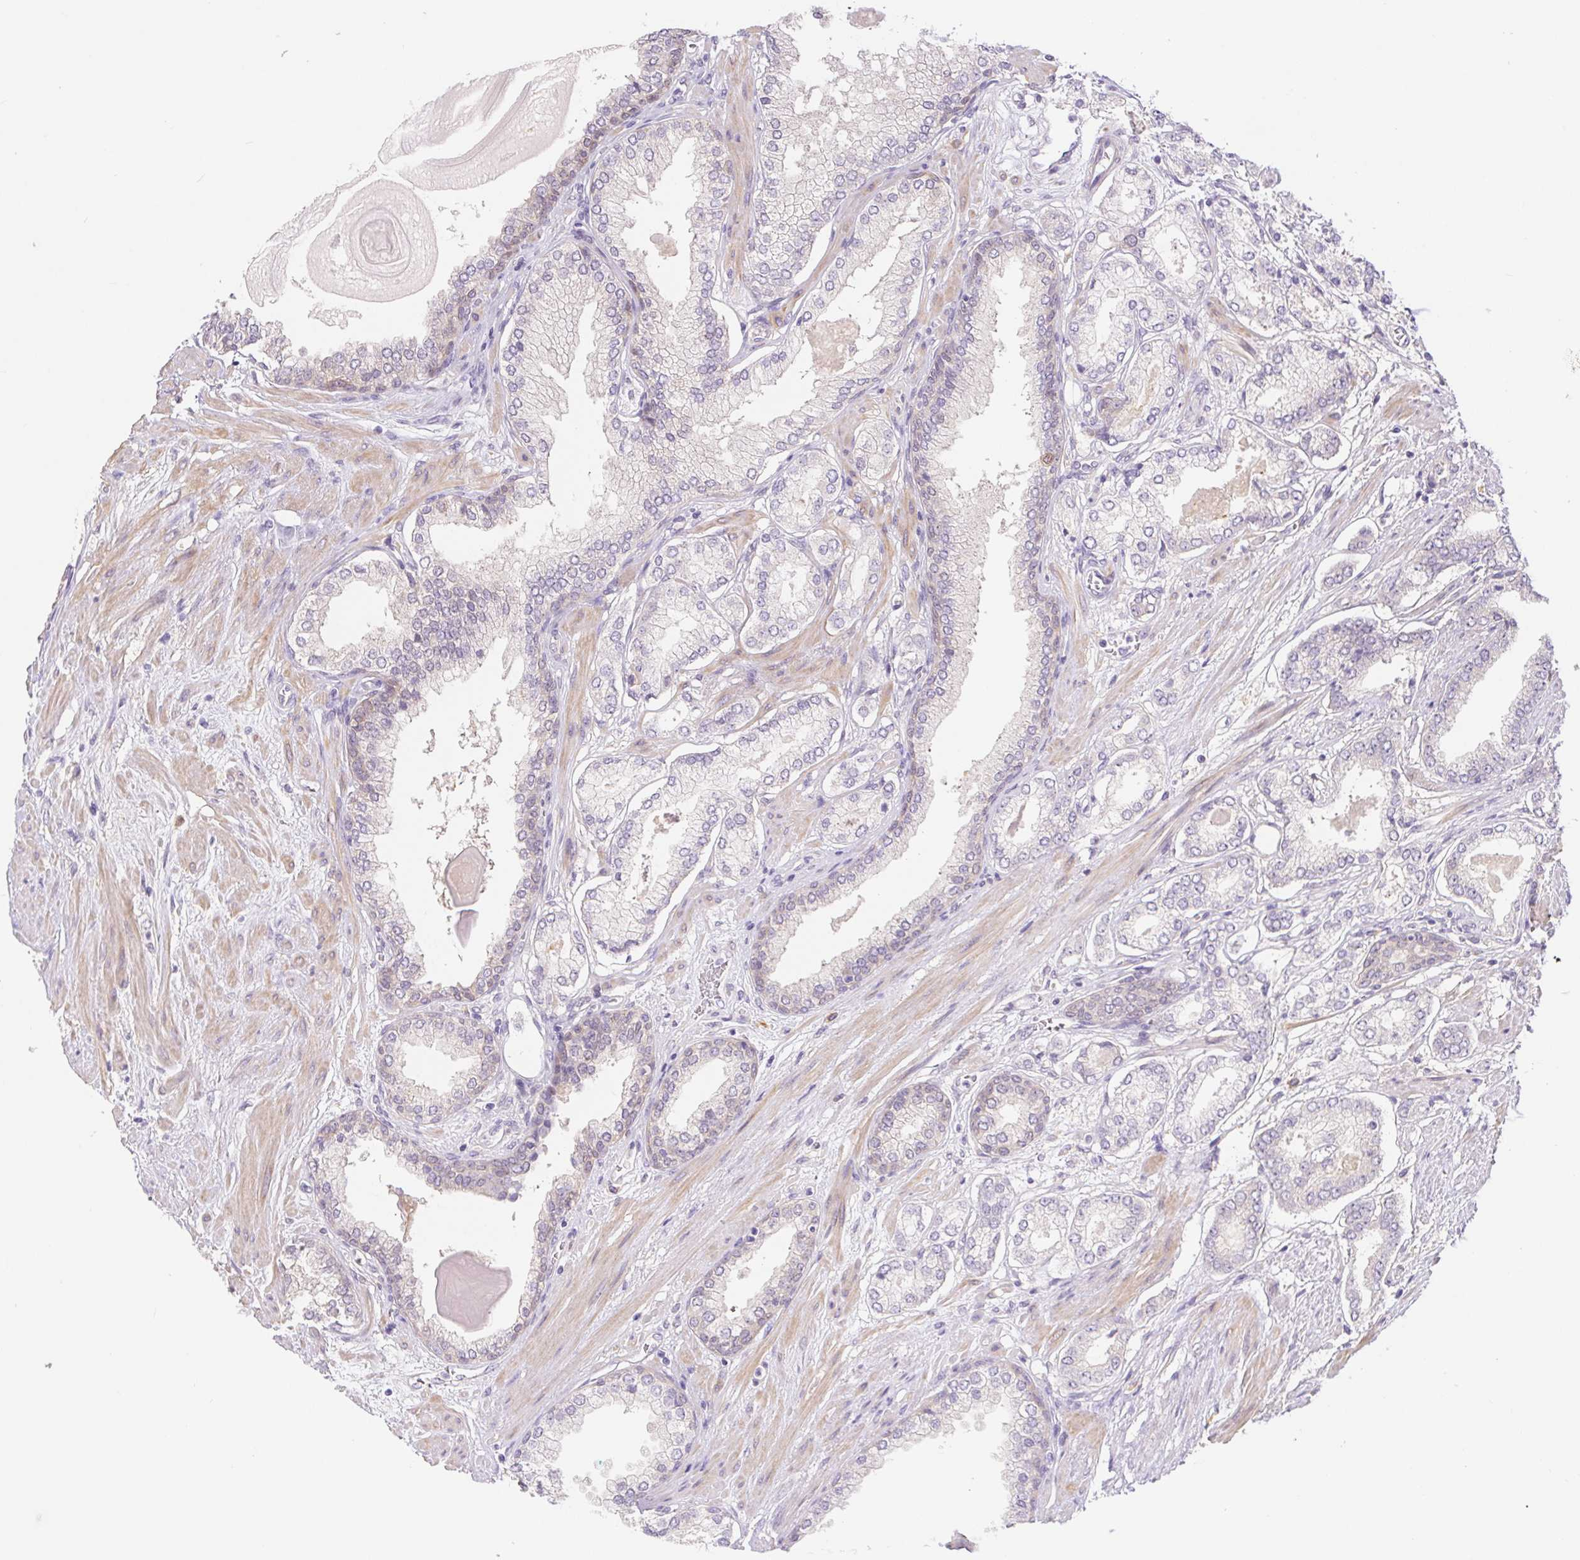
{"staining": {"intensity": "negative", "quantity": "none", "location": "none"}, "tissue": "prostate cancer", "cell_type": "Tumor cells", "image_type": "cancer", "snomed": [{"axis": "morphology", "description": "Adenocarcinoma, Low grade"}, {"axis": "topography", "description": "Prostate"}], "caption": "Protein analysis of prostate cancer (adenocarcinoma (low-grade)) shows no significant expression in tumor cells.", "gene": "DYNC2LI1", "patient": {"sex": "male", "age": 64}}